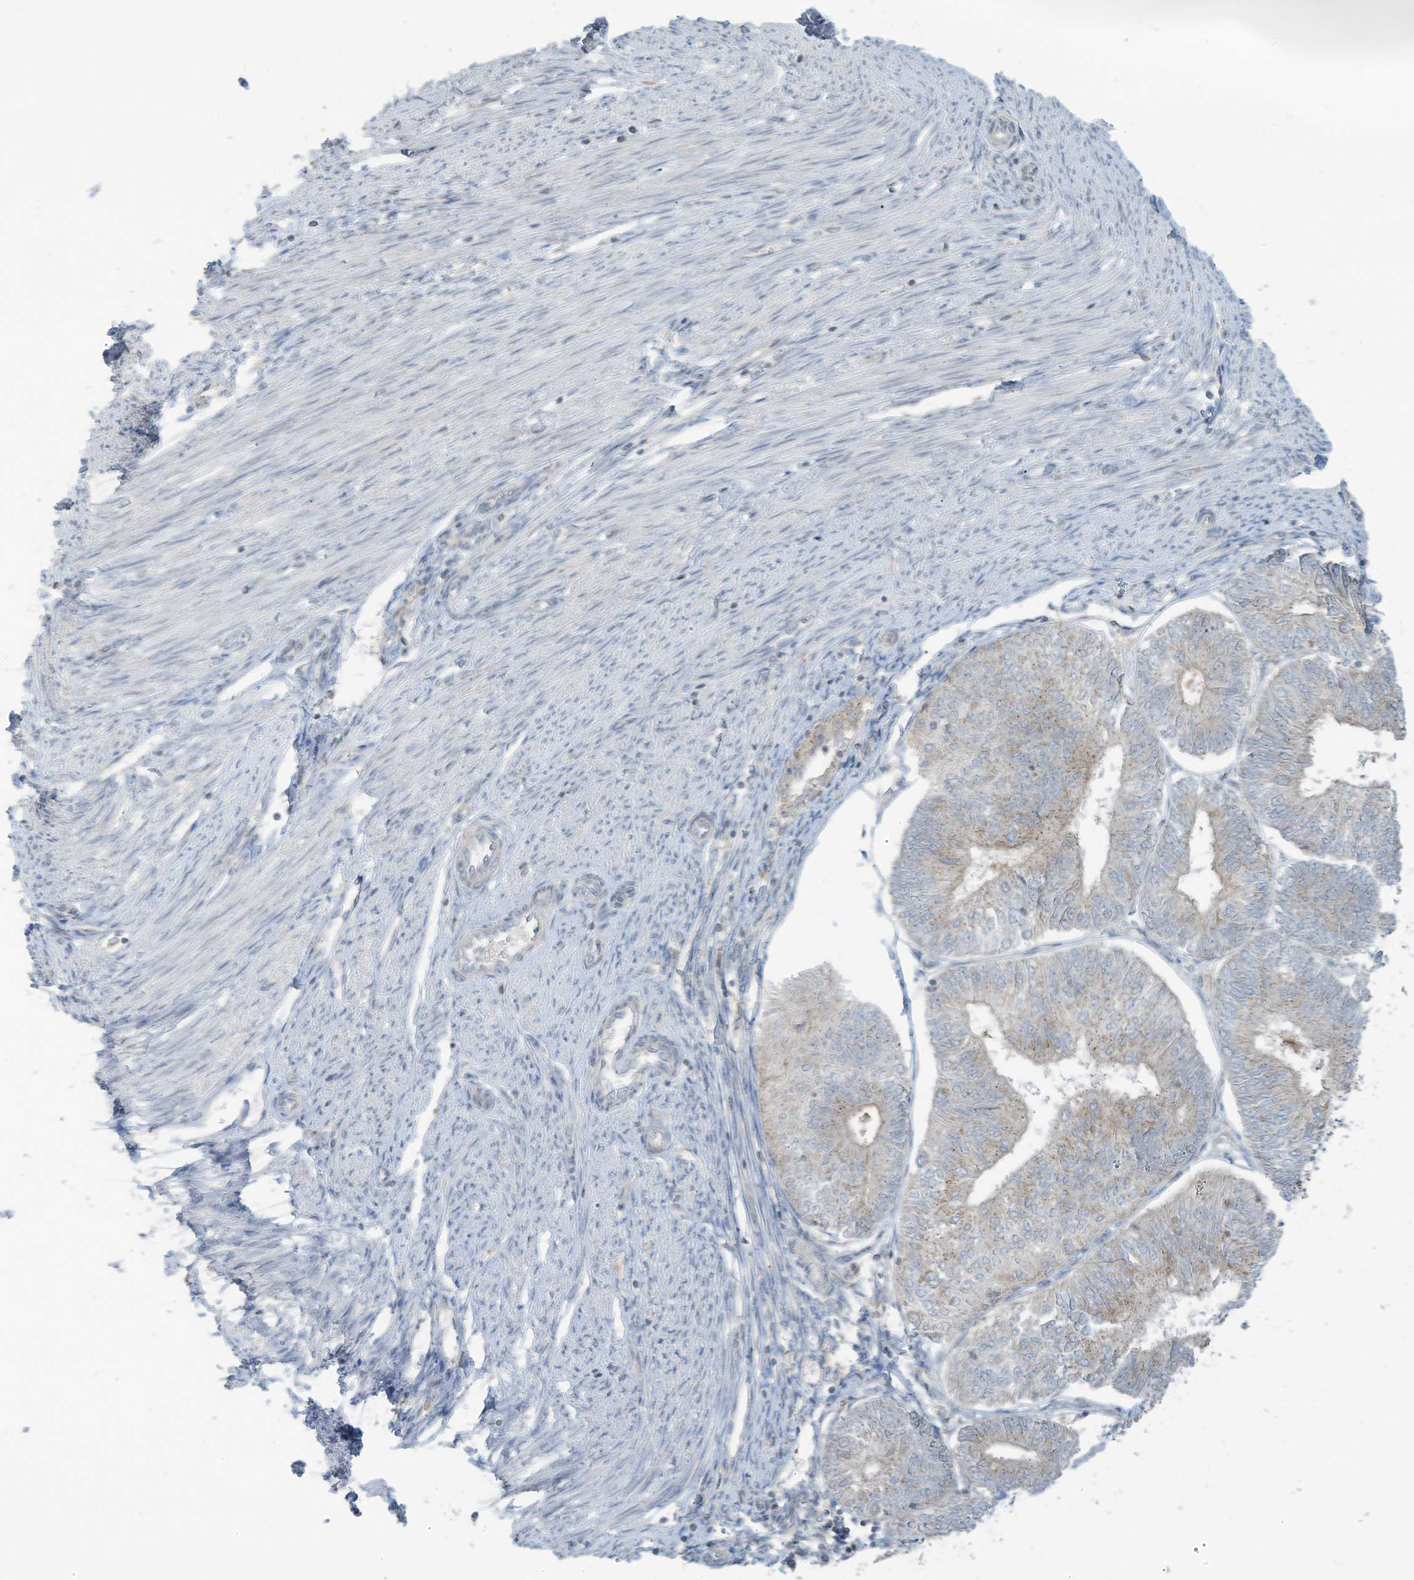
{"staining": {"intensity": "weak", "quantity": "<25%", "location": "cytoplasmic/membranous"}, "tissue": "endometrial cancer", "cell_type": "Tumor cells", "image_type": "cancer", "snomed": [{"axis": "morphology", "description": "Adenocarcinoma, NOS"}, {"axis": "topography", "description": "Endometrium"}], "caption": "IHC photomicrograph of neoplastic tissue: human endometrial adenocarcinoma stained with DAB (3,3'-diaminobenzidine) reveals no significant protein expression in tumor cells.", "gene": "PARVG", "patient": {"sex": "female", "age": 58}}